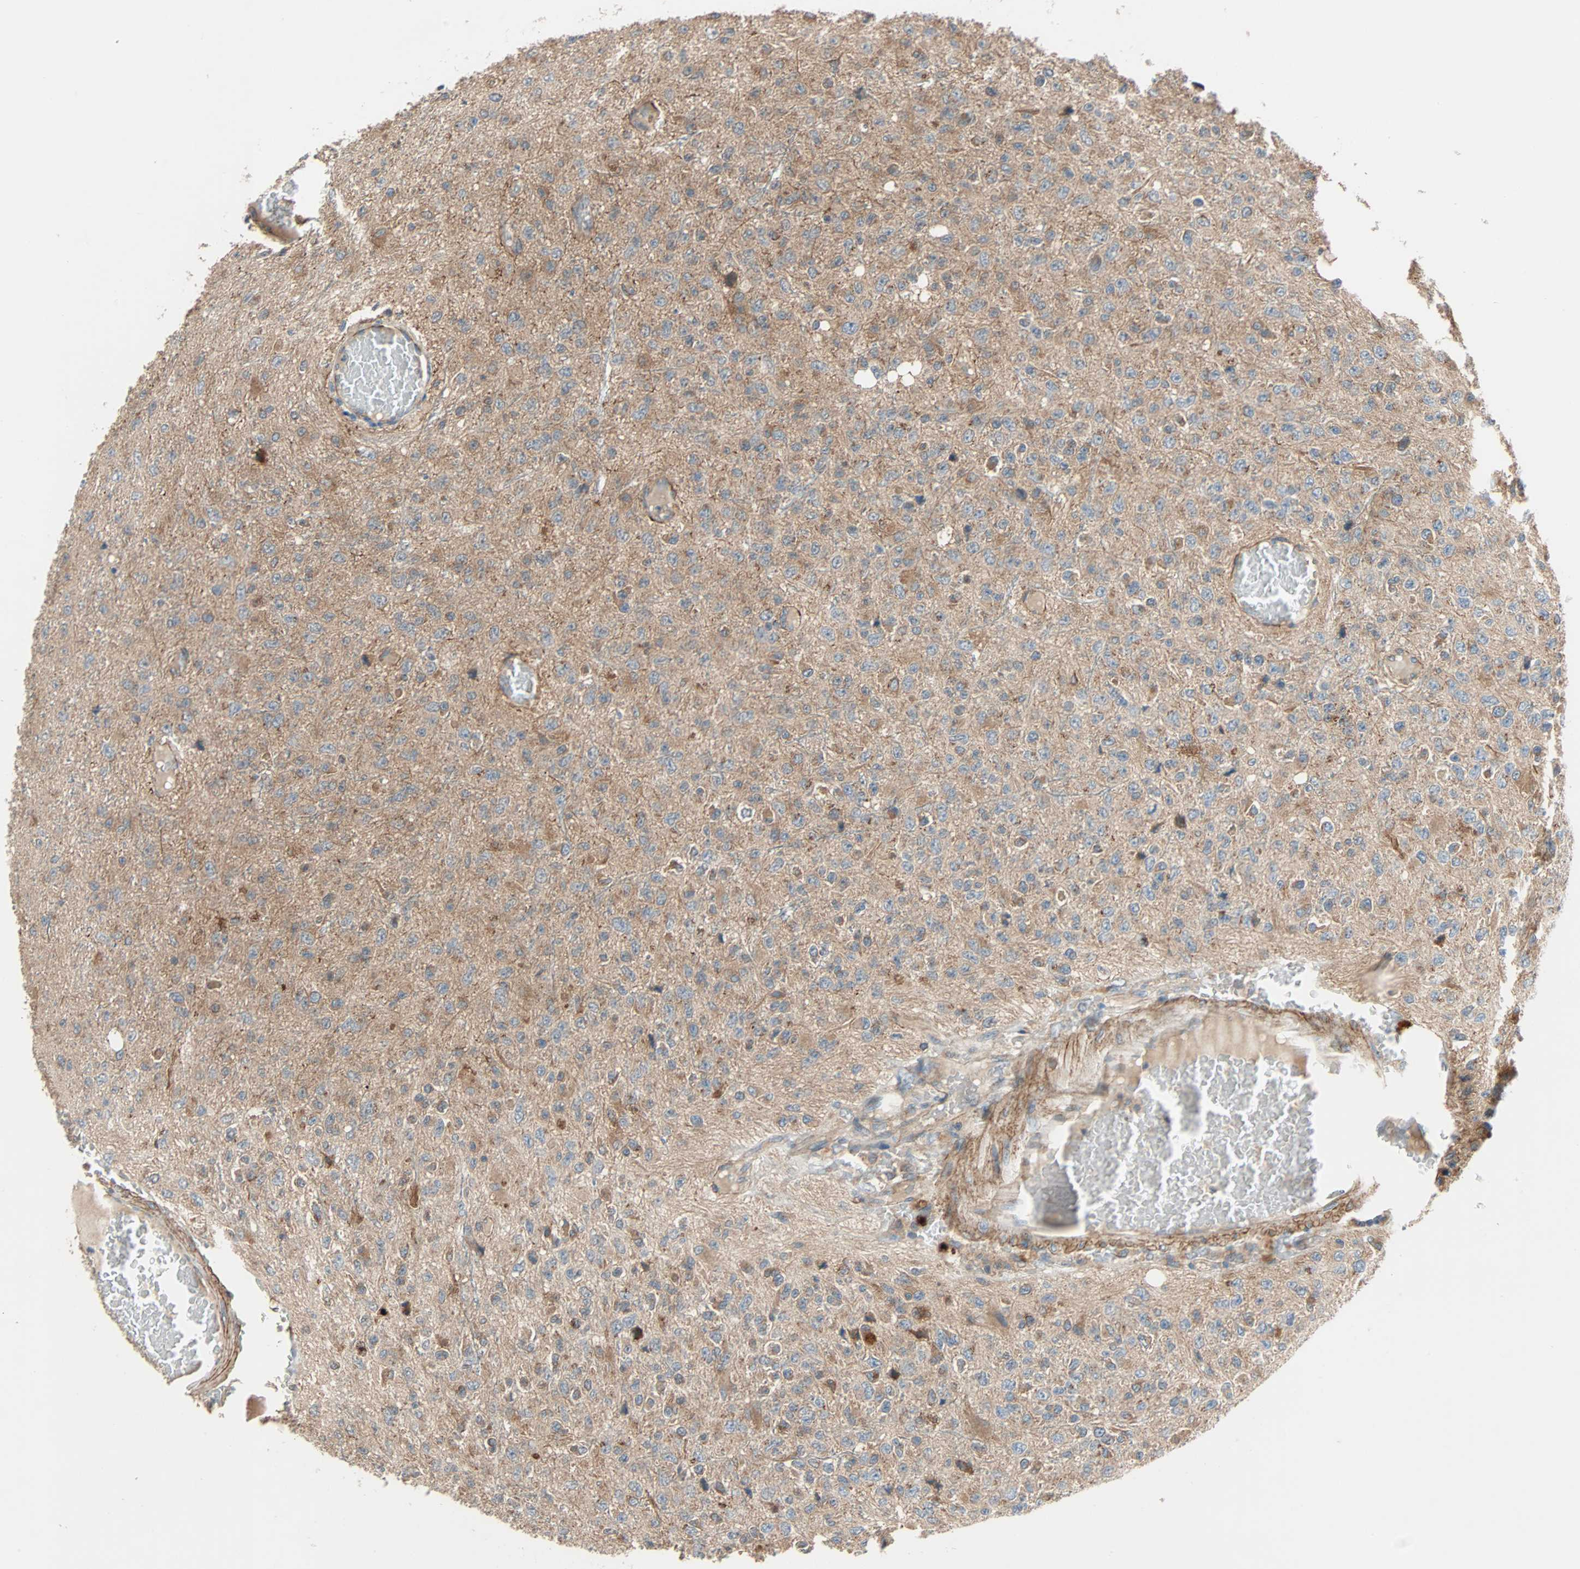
{"staining": {"intensity": "moderate", "quantity": ">75%", "location": "cytoplasmic/membranous"}, "tissue": "glioma", "cell_type": "Tumor cells", "image_type": "cancer", "snomed": [{"axis": "morphology", "description": "Glioma, malignant, High grade"}, {"axis": "topography", "description": "pancreas cauda"}], "caption": "Protein staining of glioma tissue exhibits moderate cytoplasmic/membranous expression in approximately >75% of tumor cells.", "gene": "XYLT1", "patient": {"sex": "male", "age": 60}}